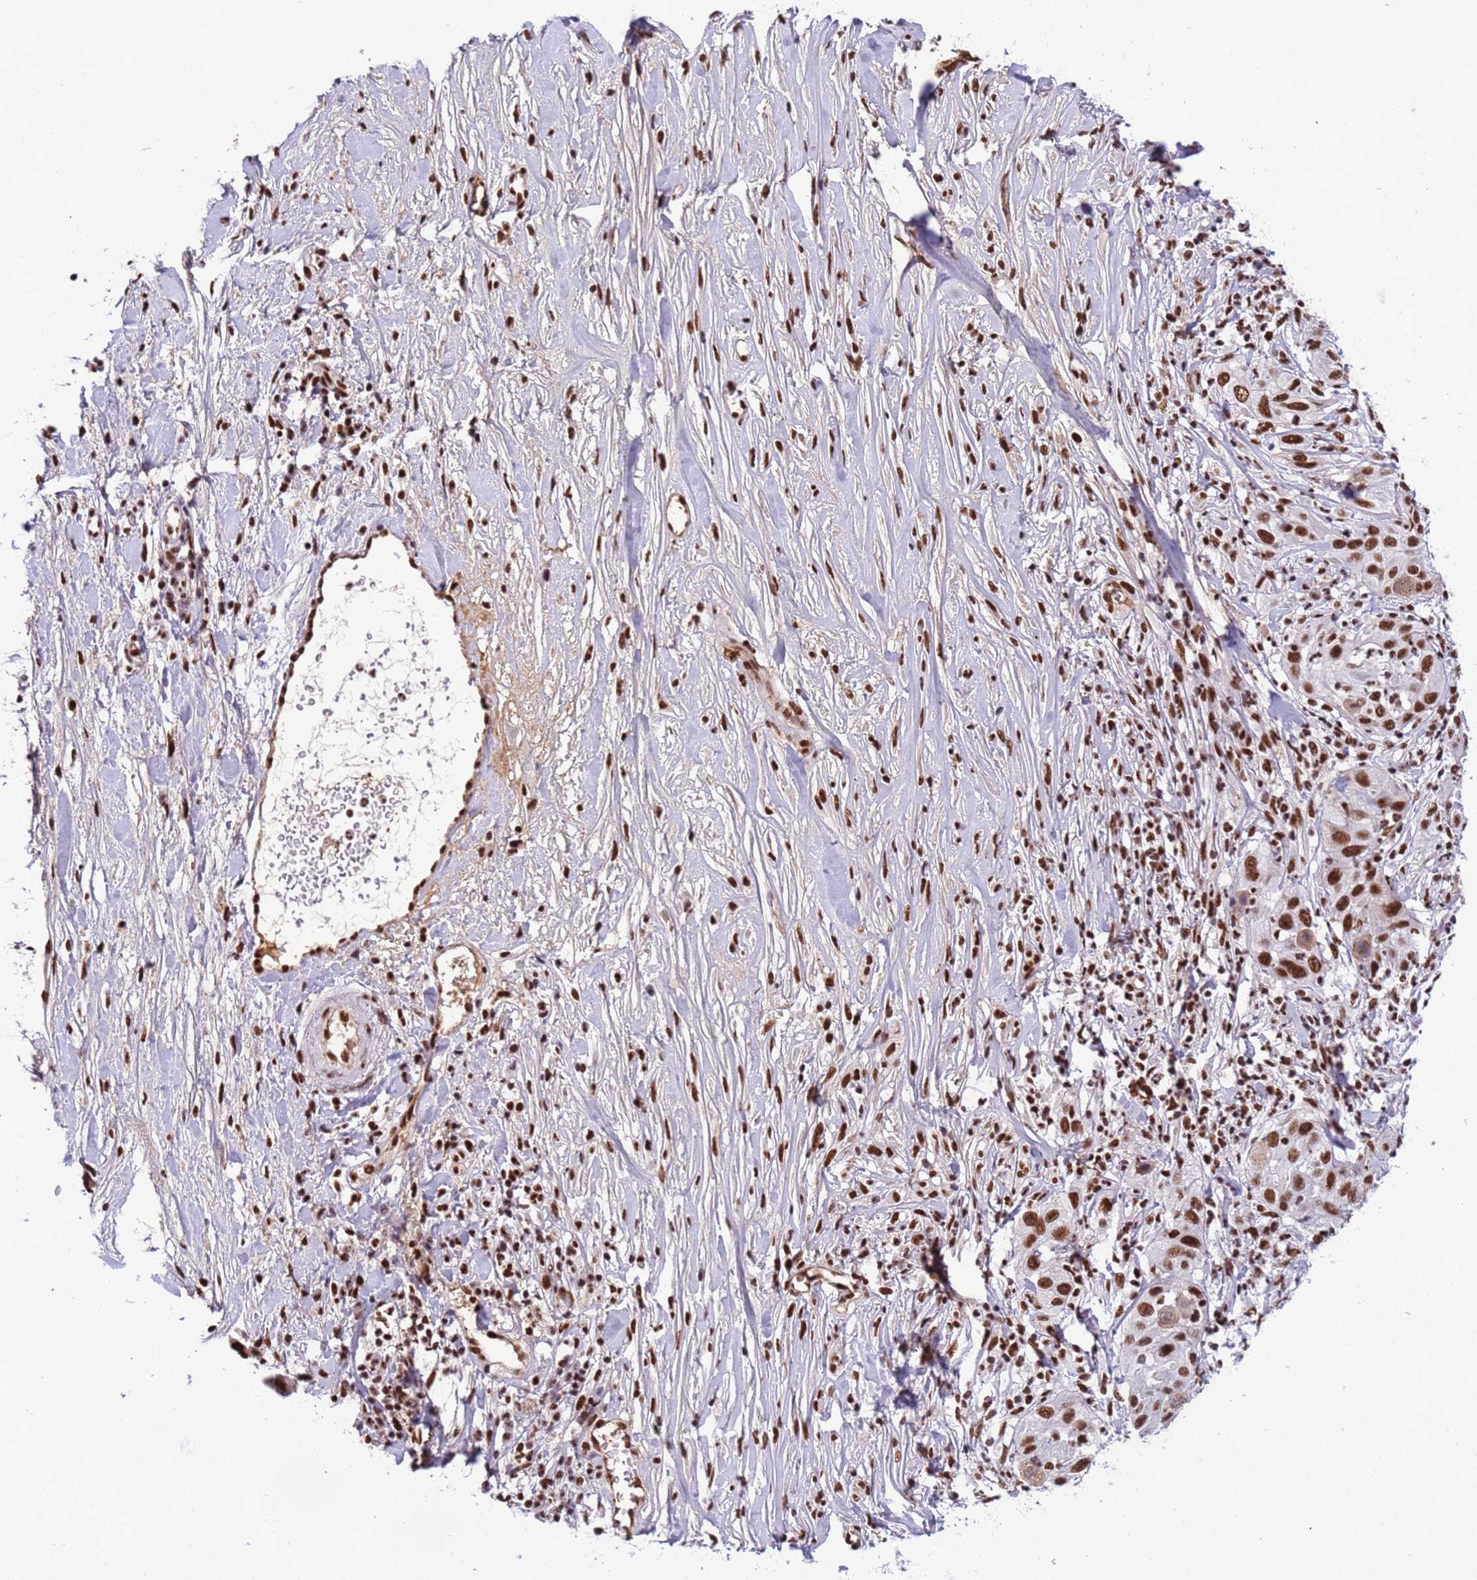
{"staining": {"intensity": "strong", "quantity": ">75%", "location": "nuclear"}, "tissue": "skin cancer", "cell_type": "Tumor cells", "image_type": "cancer", "snomed": [{"axis": "morphology", "description": "Squamous cell carcinoma, NOS"}, {"axis": "topography", "description": "Skin"}], "caption": "There is high levels of strong nuclear staining in tumor cells of squamous cell carcinoma (skin), as demonstrated by immunohistochemical staining (brown color).", "gene": "SRRT", "patient": {"sex": "female", "age": 44}}